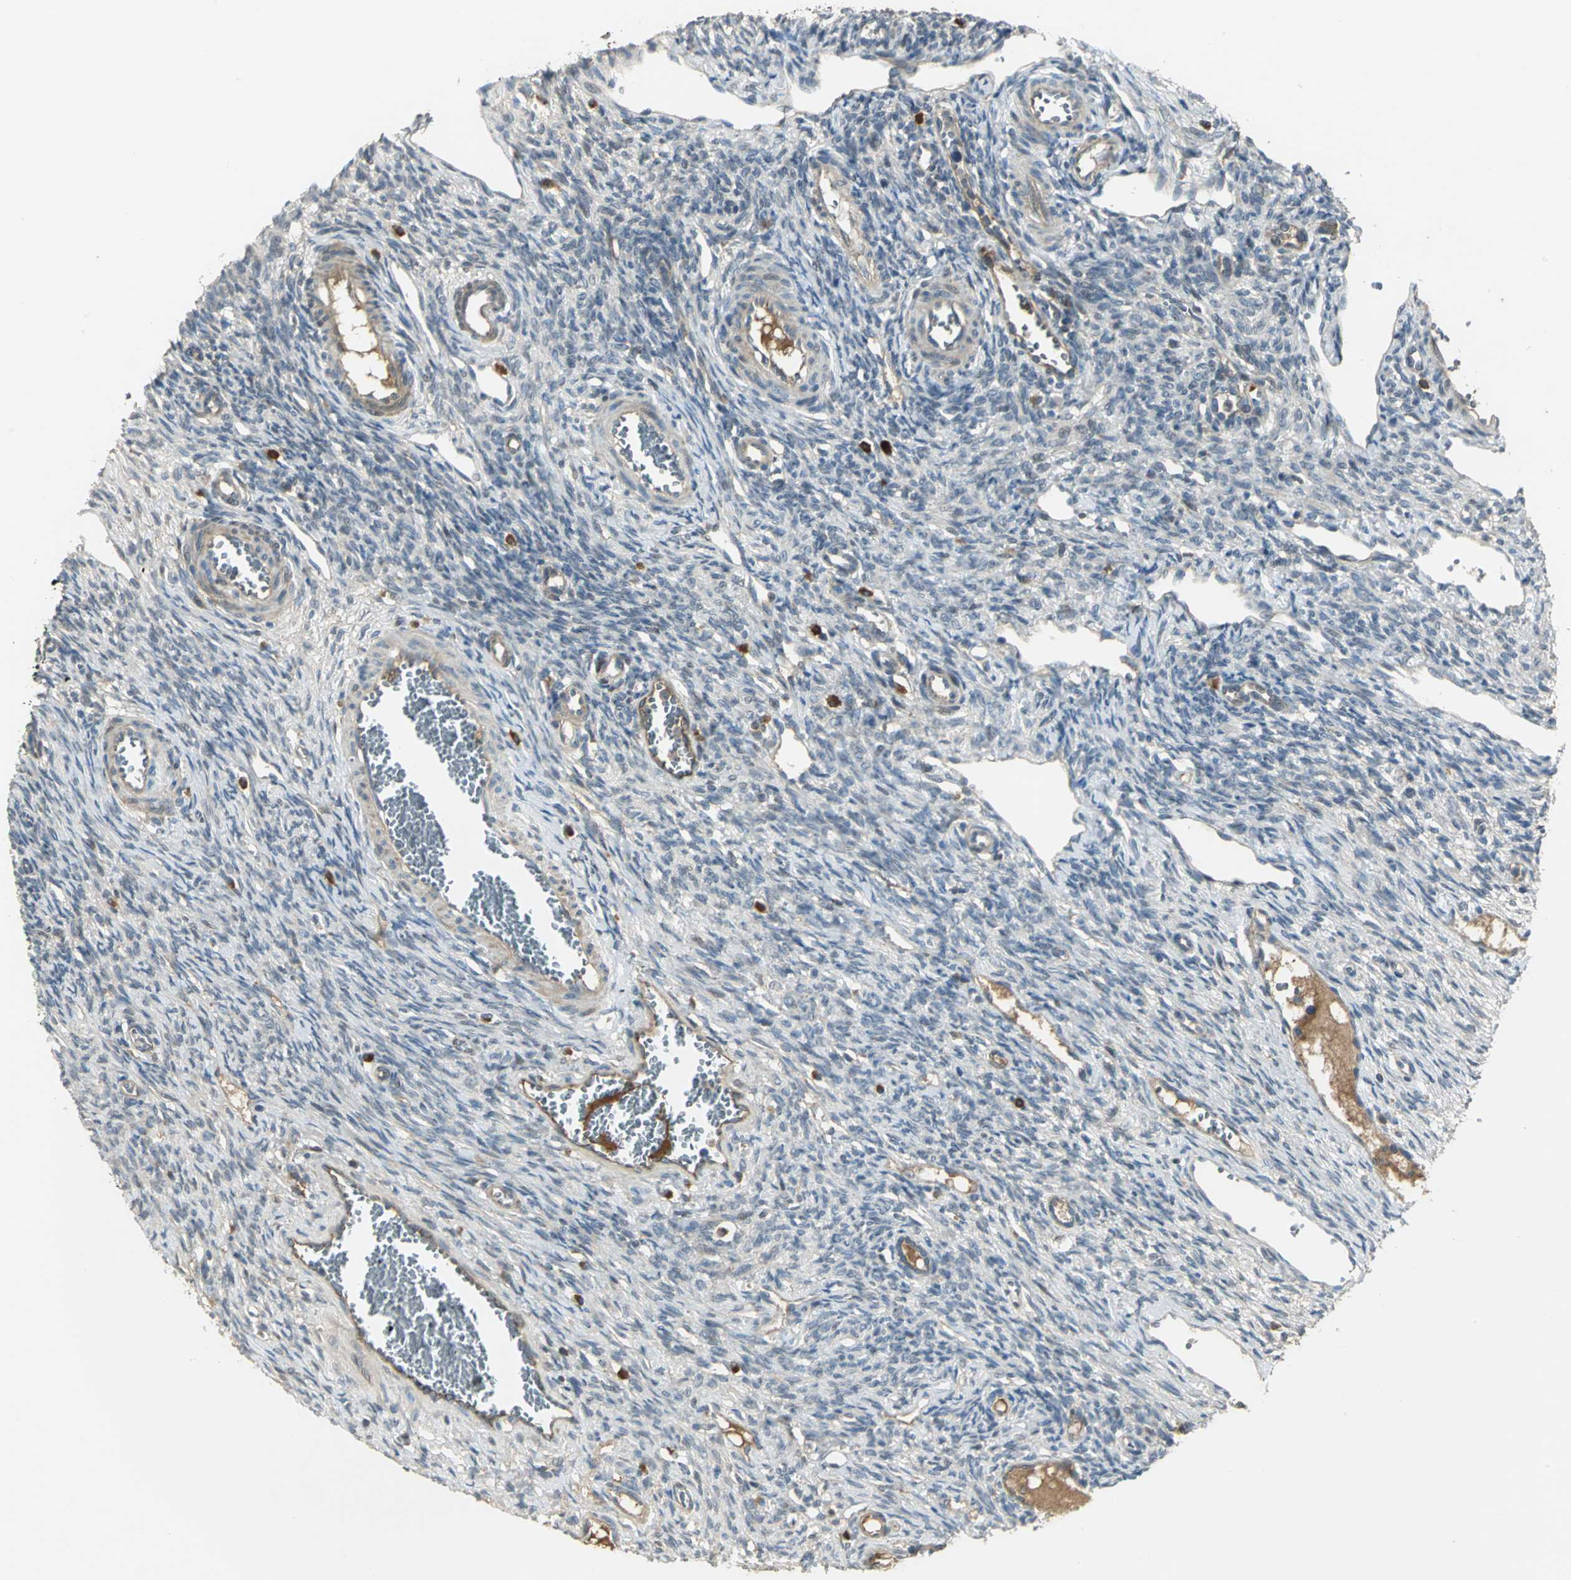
{"staining": {"intensity": "negative", "quantity": "none", "location": "none"}, "tissue": "ovary", "cell_type": "Follicle cells", "image_type": "normal", "snomed": [{"axis": "morphology", "description": "Normal tissue, NOS"}, {"axis": "topography", "description": "Ovary"}], "caption": "IHC histopathology image of benign ovary: human ovary stained with DAB (3,3'-diaminobenzidine) reveals no significant protein staining in follicle cells.", "gene": "PROC", "patient": {"sex": "female", "age": 33}}